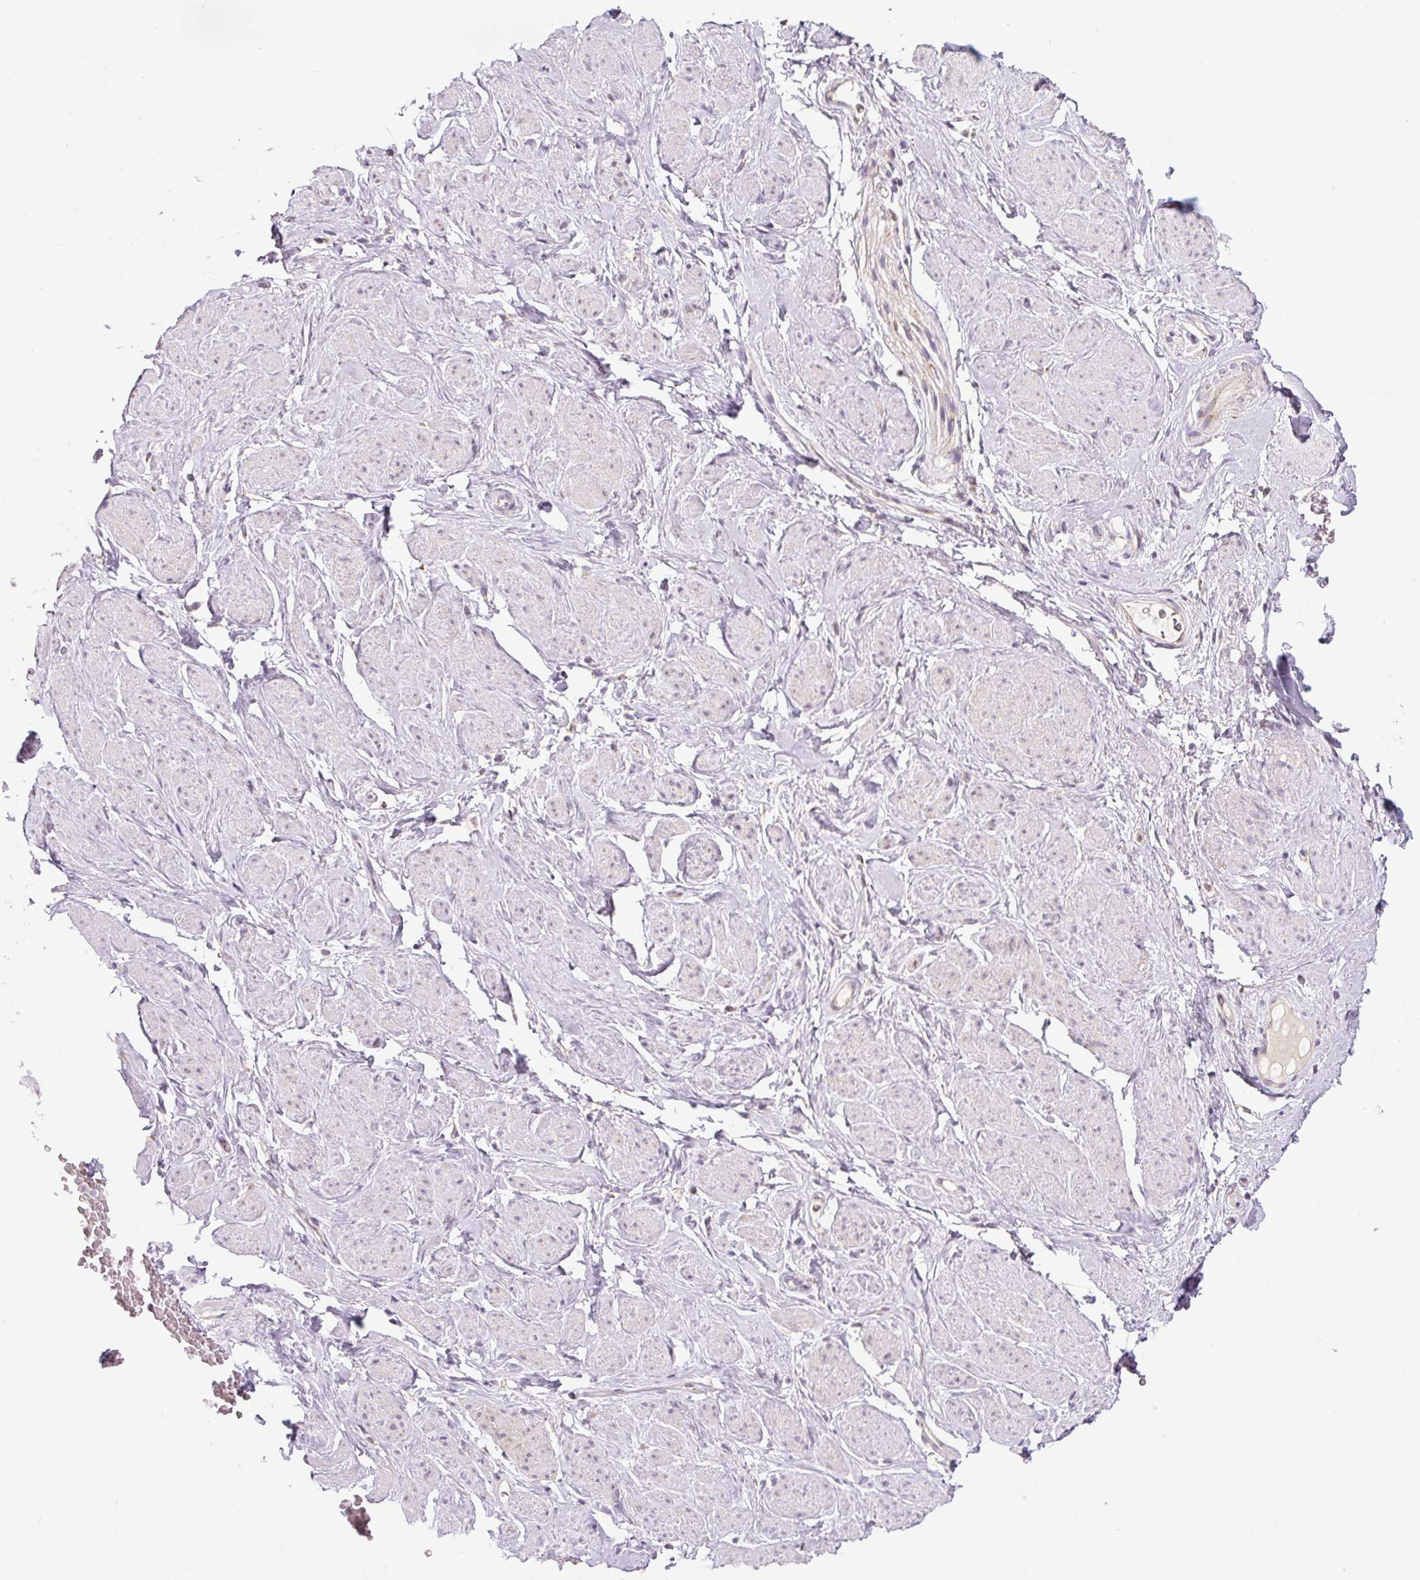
{"staining": {"intensity": "negative", "quantity": "none", "location": "none"}, "tissue": "adipose tissue", "cell_type": "Adipocytes", "image_type": "normal", "snomed": [{"axis": "morphology", "description": "Normal tissue, NOS"}, {"axis": "topography", "description": "Vagina"}, {"axis": "topography", "description": "Peripheral nerve tissue"}], "caption": "A micrograph of human adipose tissue is negative for staining in adipocytes. (DAB (3,3'-diaminobenzidine) immunohistochemistry (IHC) visualized using brightfield microscopy, high magnification).", "gene": "PCM1", "patient": {"sex": "female", "age": 71}}